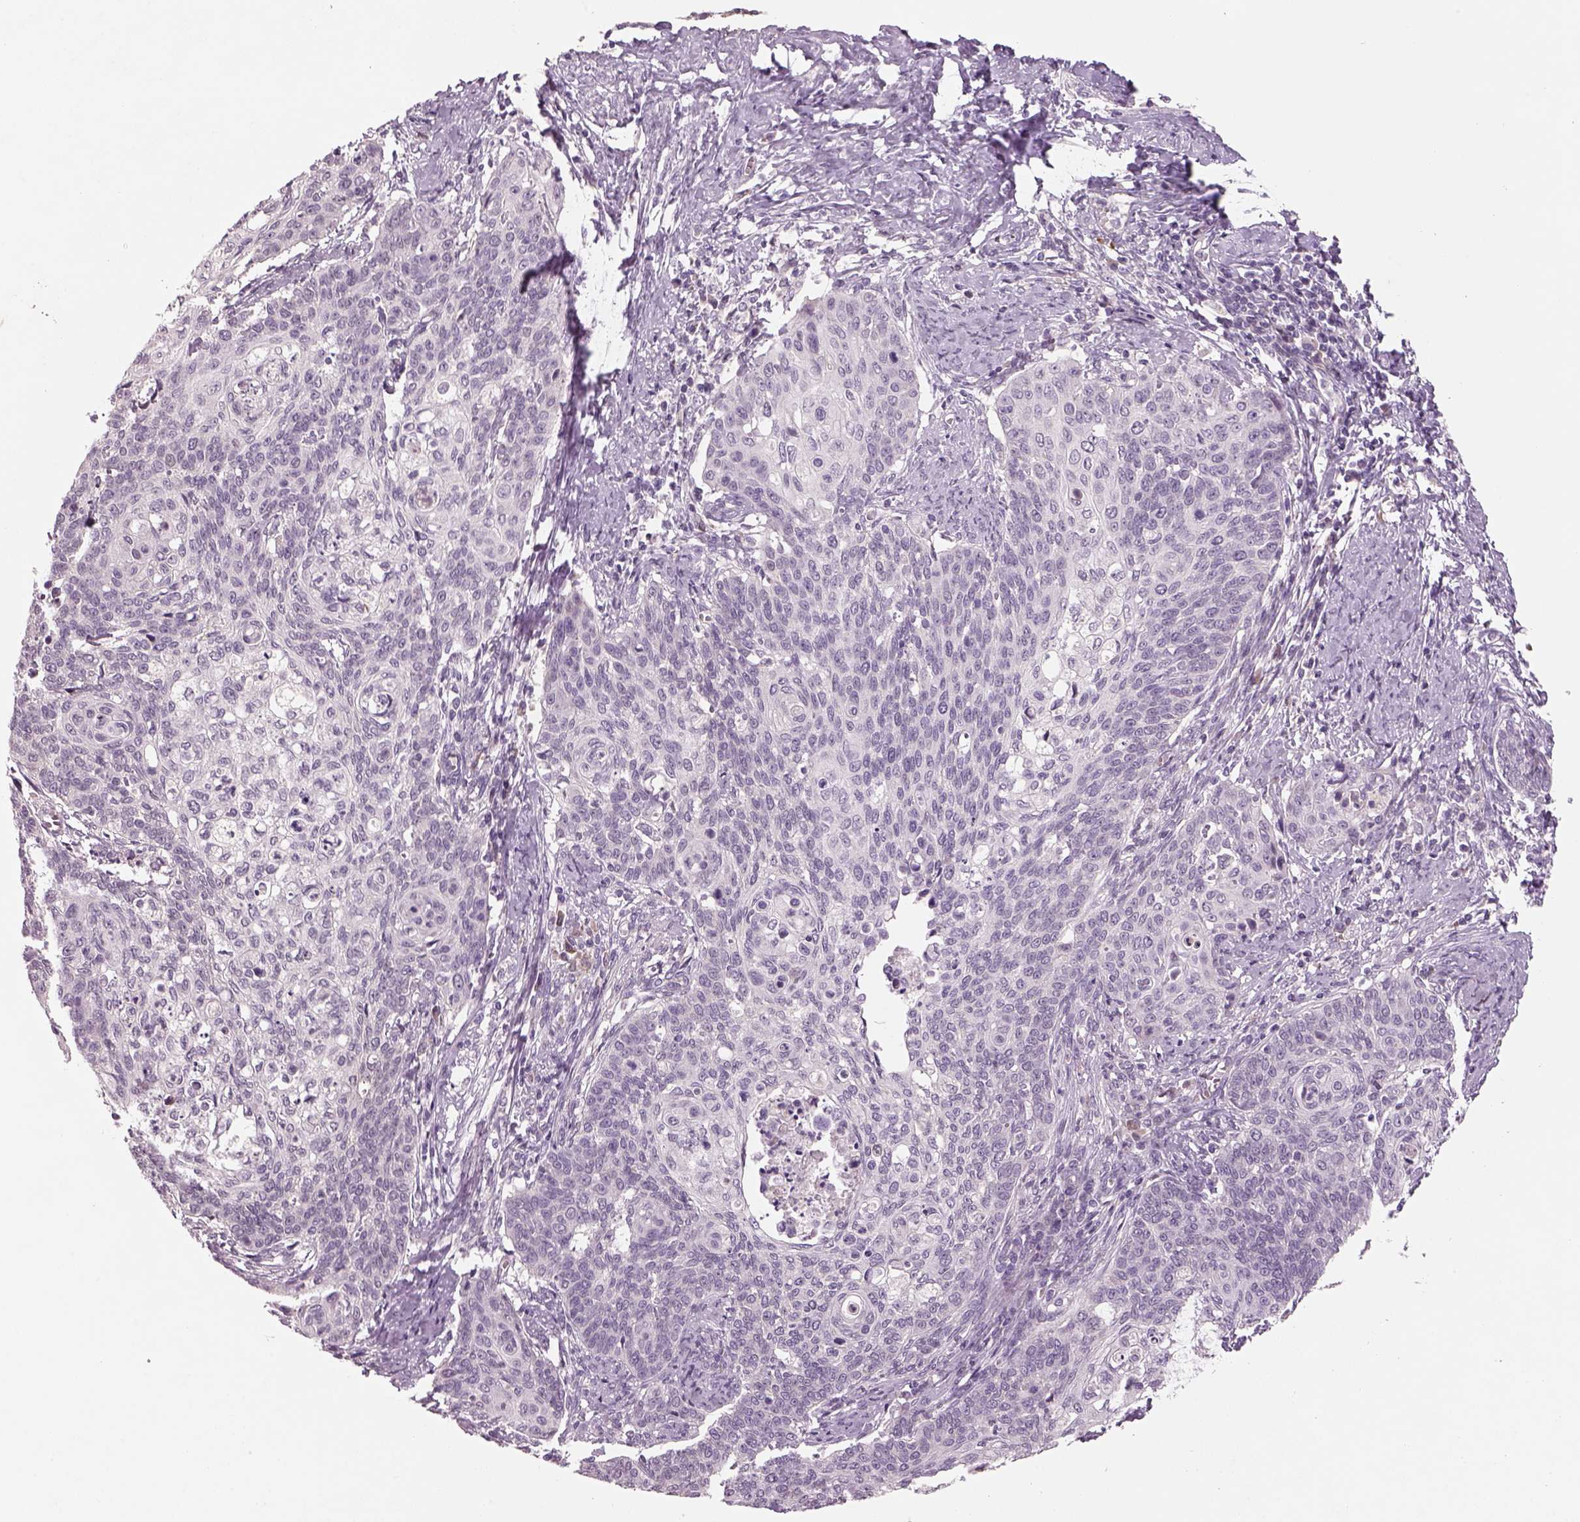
{"staining": {"intensity": "negative", "quantity": "none", "location": "none"}, "tissue": "cervical cancer", "cell_type": "Tumor cells", "image_type": "cancer", "snomed": [{"axis": "morphology", "description": "Normal tissue, NOS"}, {"axis": "morphology", "description": "Squamous cell carcinoma, NOS"}, {"axis": "topography", "description": "Cervix"}], "caption": "Immunohistochemistry (IHC) image of neoplastic tissue: human cervical squamous cell carcinoma stained with DAB (3,3'-diaminobenzidine) demonstrates no significant protein expression in tumor cells.", "gene": "PENK", "patient": {"sex": "female", "age": 39}}